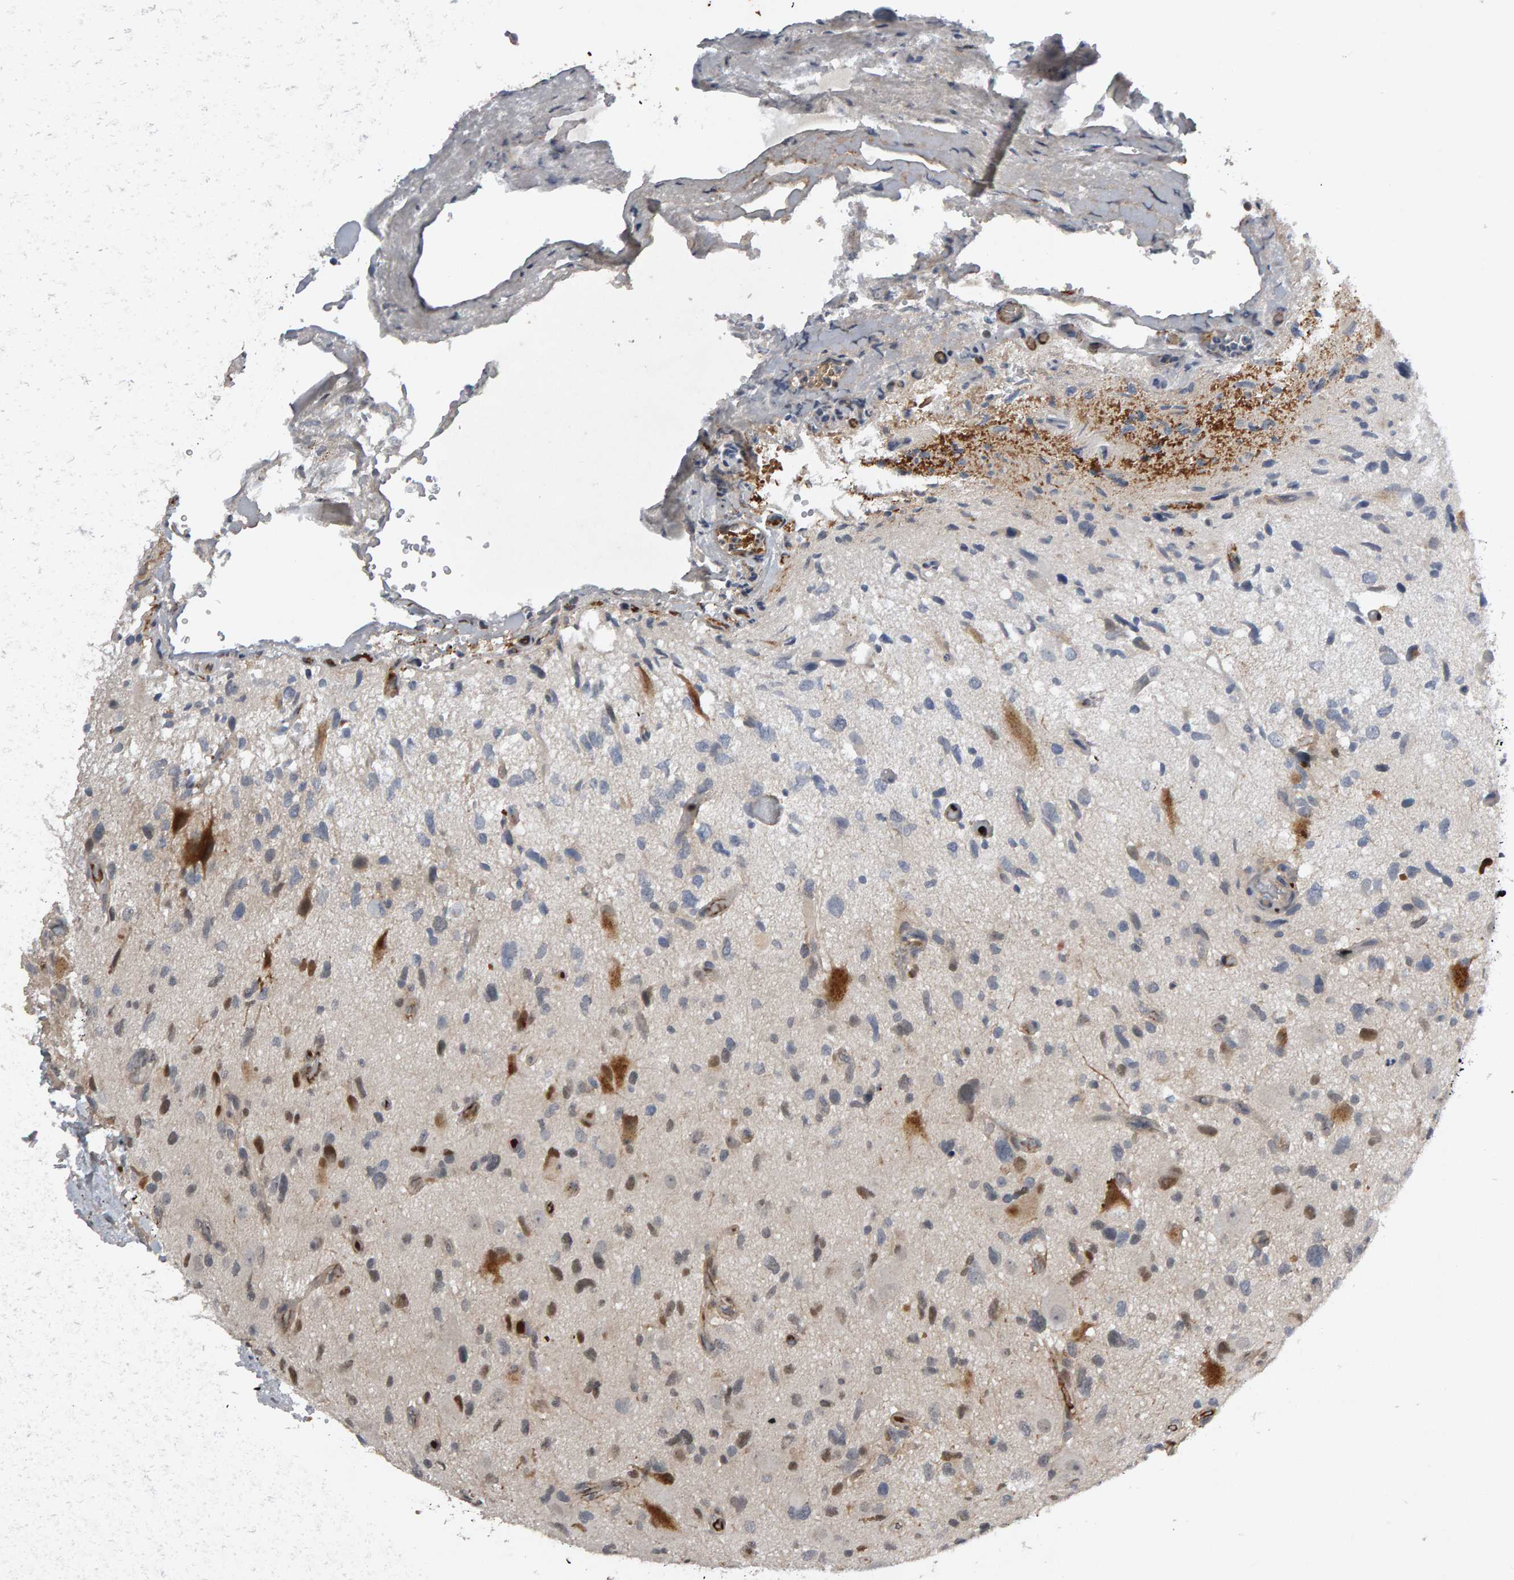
{"staining": {"intensity": "weak", "quantity": "<25%", "location": "nuclear"}, "tissue": "glioma", "cell_type": "Tumor cells", "image_type": "cancer", "snomed": [{"axis": "morphology", "description": "Glioma, malignant, High grade"}, {"axis": "topography", "description": "Brain"}], "caption": "Human glioma stained for a protein using immunohistochemistry demonstrates no staining in tumor cells.", "gene": "IPO8", "patient": {"sex": "male", "age": 33}}